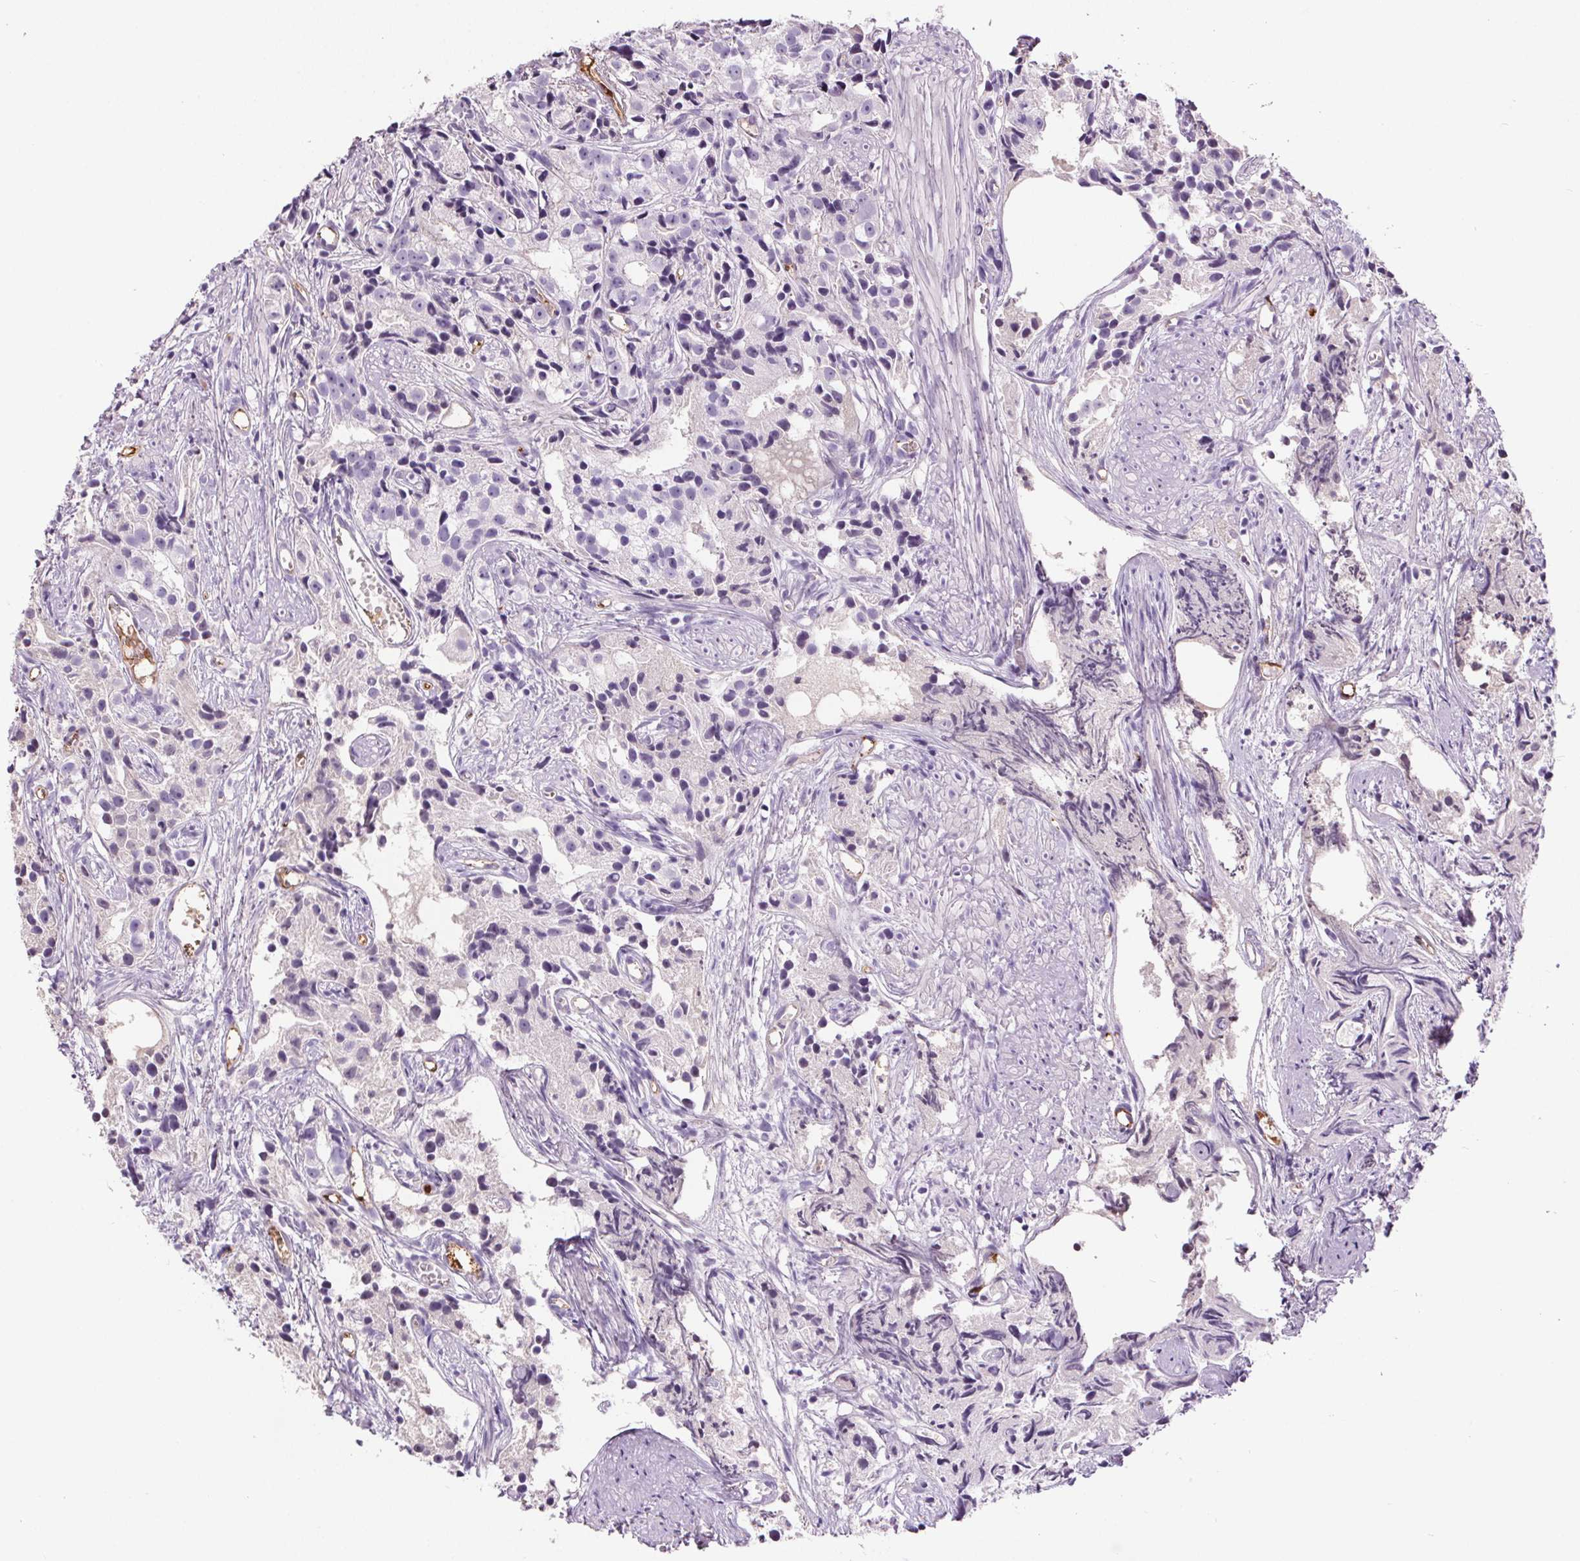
{"staining": {"intensity": "negative", "quantity": "none", "location": "none"}, "tissue": "prostate cancer", "cell_type": "Tumor cells", "image_type": "cancer", "snomed": [{"axis": "morphology", "description": "Adenocarcinoma, High grade"}, {"axis": "topography", "description": "Prostate"}], "caption": "The photomicrograph shows no staining of tumor cells in prostate cancer. The staining is performed using DAB brown chromogen with nuclei counter-stained in using hematoxylin.", "gene": "CD5L", "patient": {"sex": "male", "age": 75}}